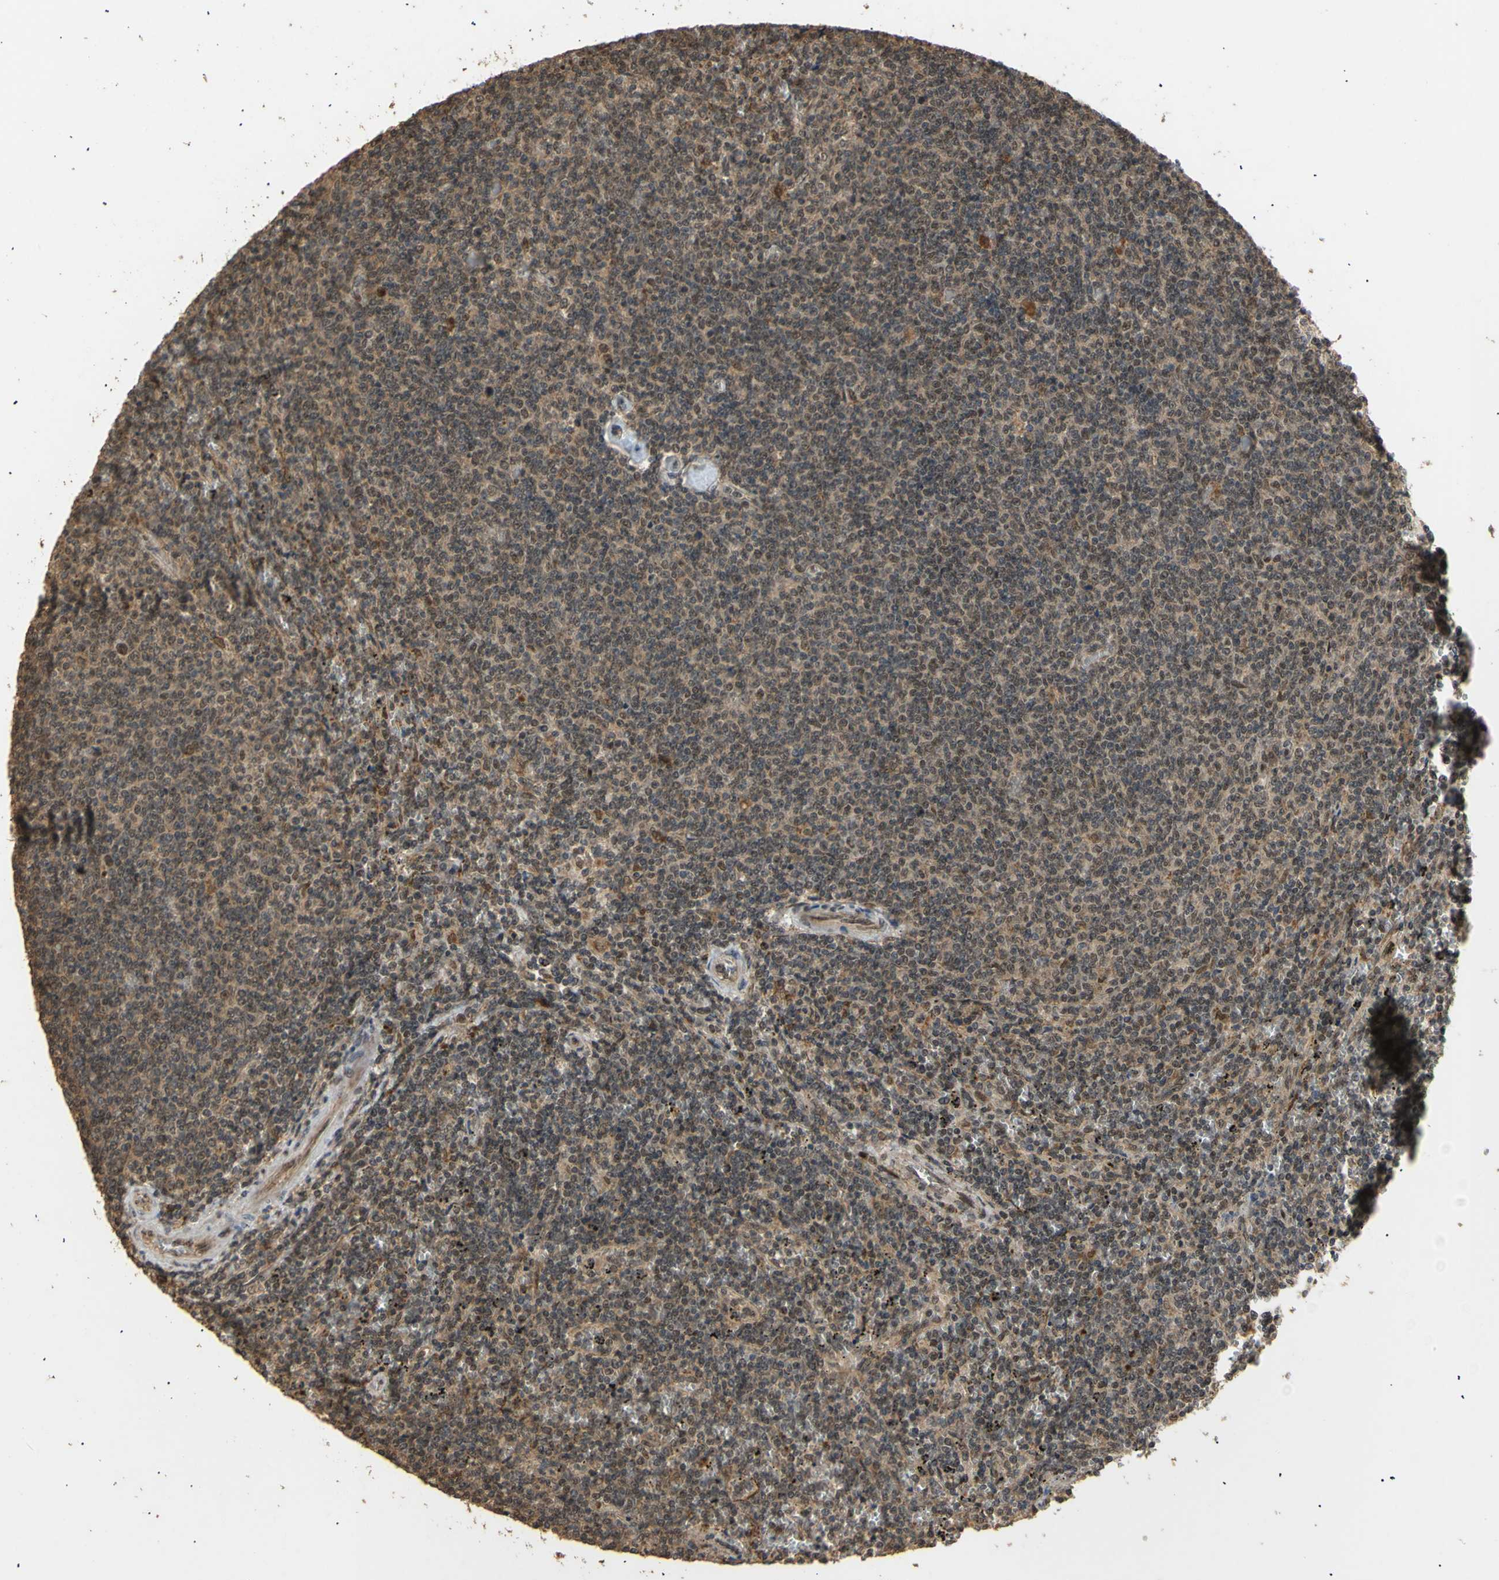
{"staining": {"intensity": "moderate", "quantity": "<25%", "location": "nuclear"}, "tissue": "lymphoma", "cell_type": "Tumor cells", "image_type": "cancer", "snomed": [{"axis": "morphology", "description": "Malignant lymphoma, non-Hodgkin's type, Low grade"}, {"axis": "topography", "description": "Spleen"}], "caption": "IHC (DAB) staining of human lymphoma displays moderate nuclear protein positivity in approximately <25% of tumor cells.", "gene": "GTF2E2", "patient": {"sex": "female", "age": 50}}